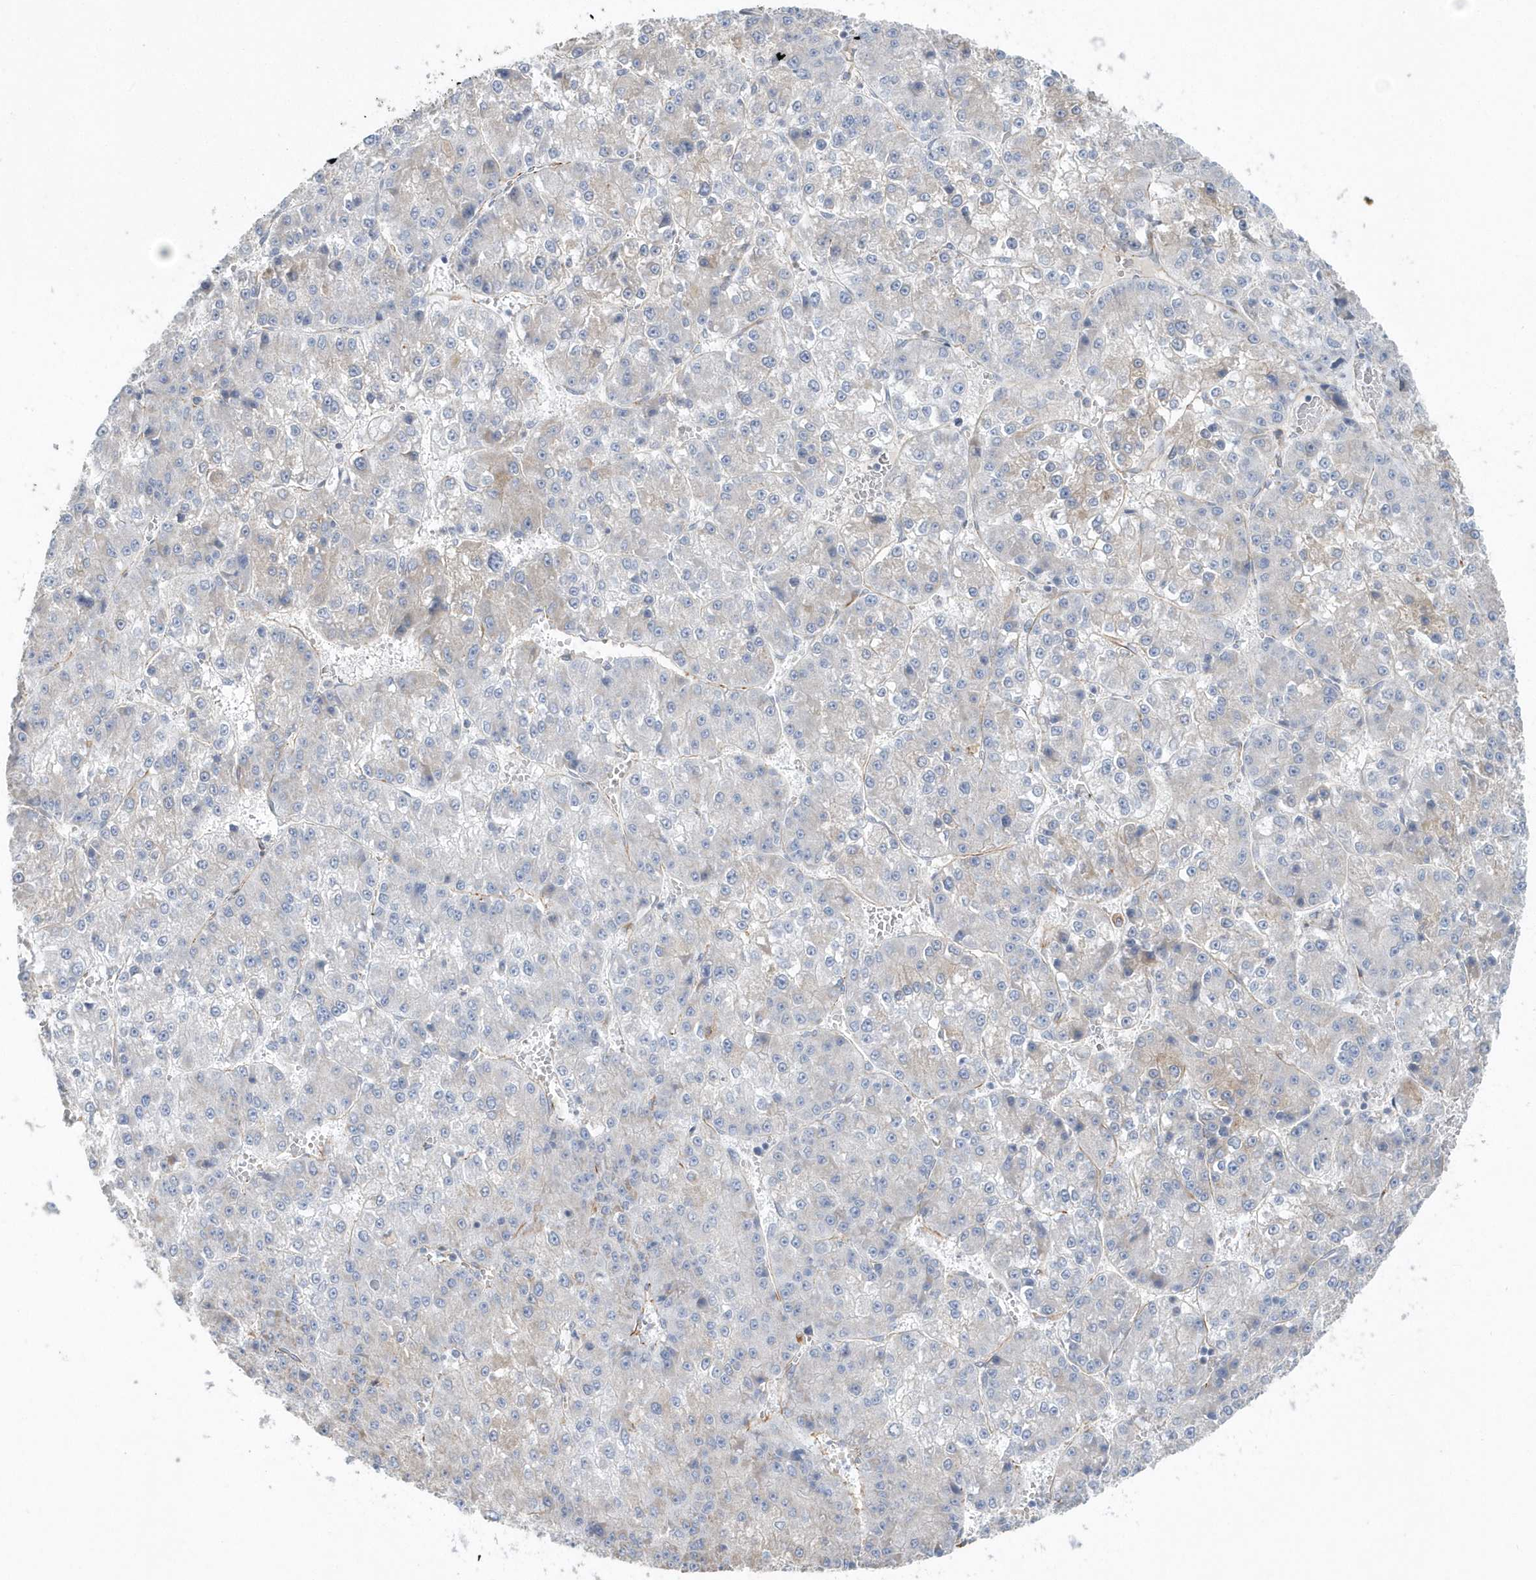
{"staining": {"intensity": "negative", "quantity": "none", "location": "none"}, "tissue": "liver cancer", "cell_type": "Tumor cells", "image_type": "cancer", "snomed": [{"axis": "morphology", "description": "Carcinoma, Hepatocellular, NOS"}, {"axis": "topography", "description": "Liver"}], "caption": "Immunohistochemistry (IHC) micrograph of neoplastic tissue: liver cancer (hepatocellular carcinoma) stained with DAB (3,3'-diaminobenzidine) demonstrates no significant protein positivity in tumor cells.", "gene": "RAB17", "patient": {"sex": "female", "age": 73}}